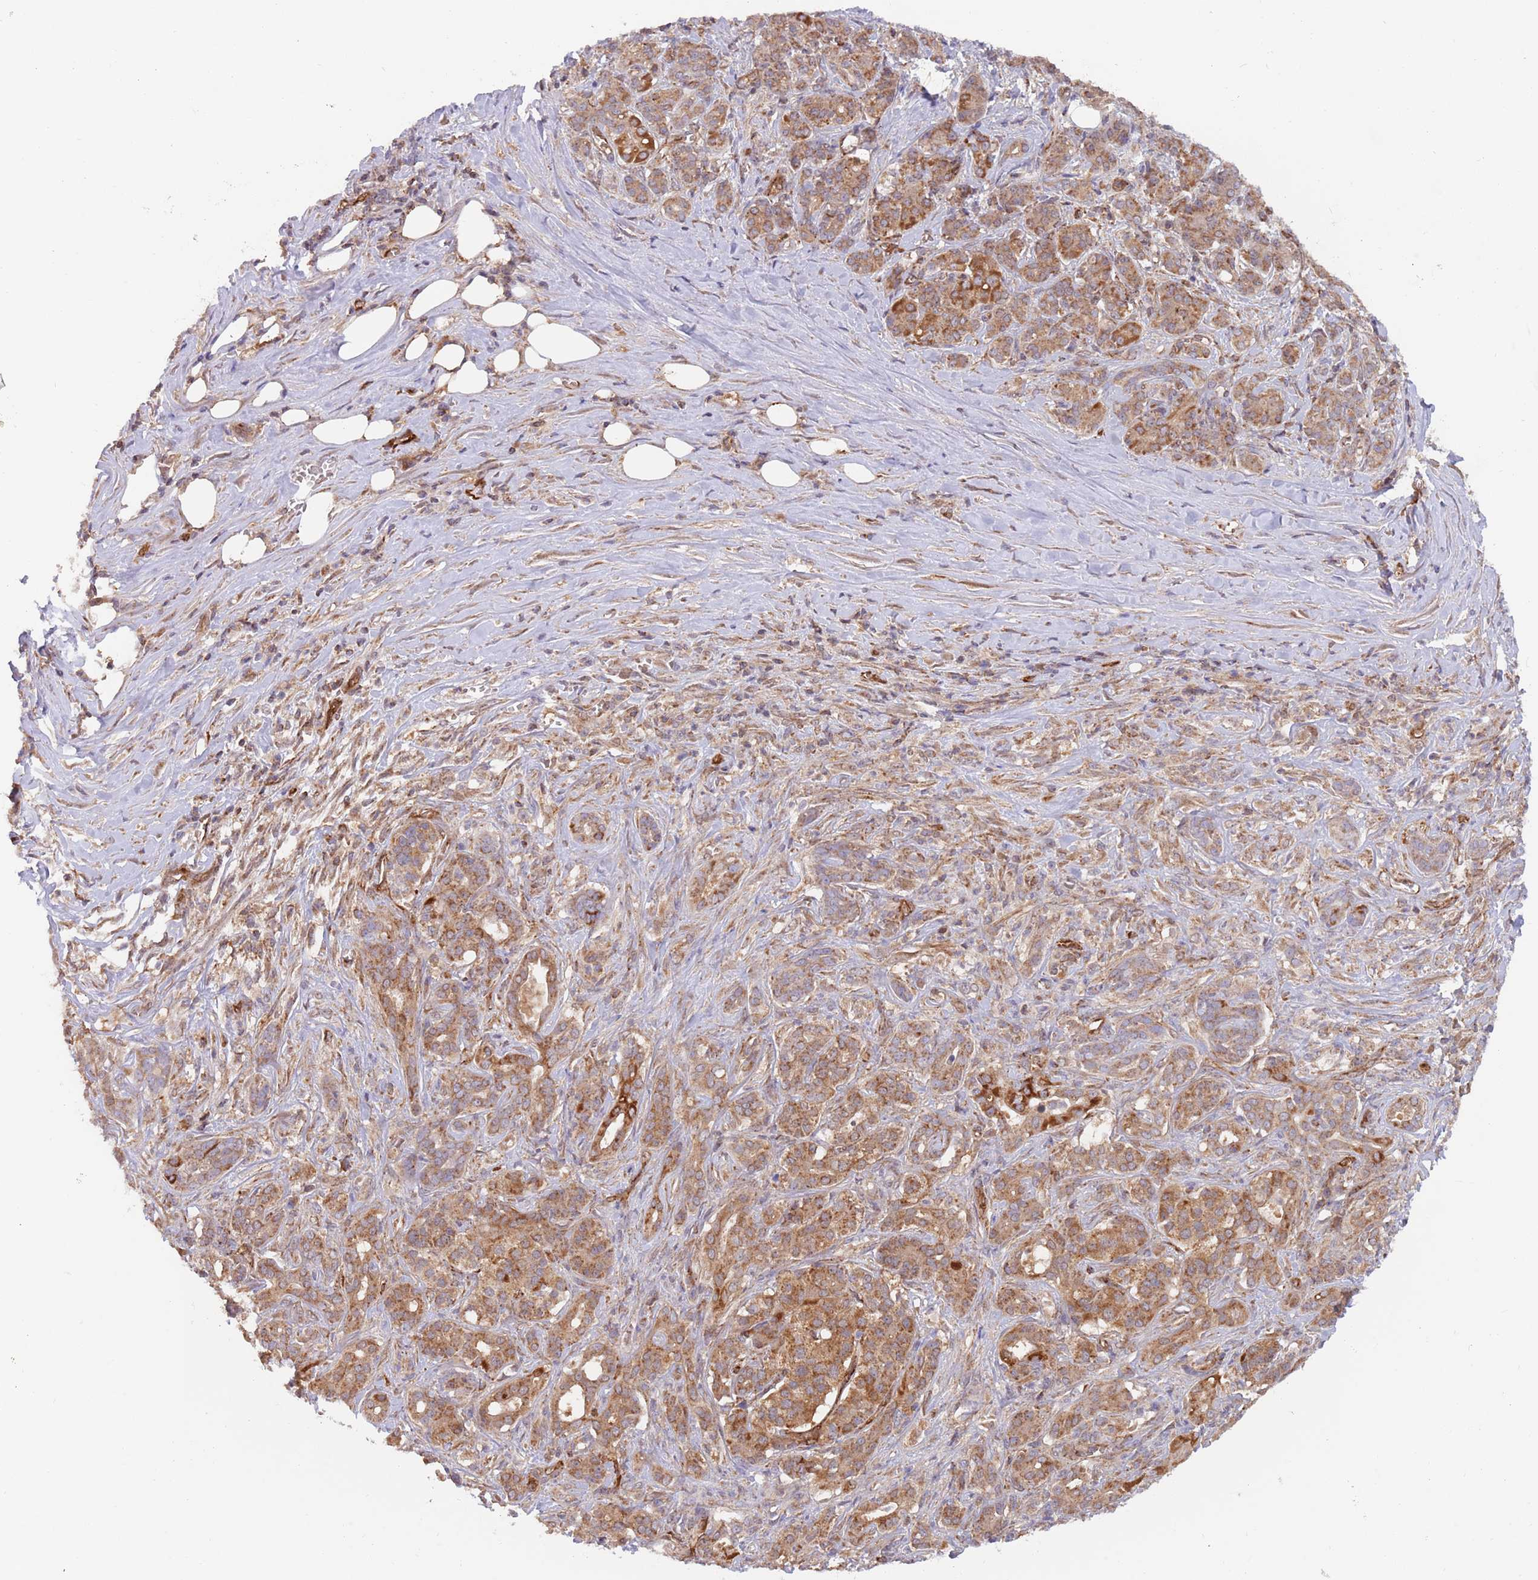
{"staining": {"intensity": "moderate", "quantity": ">75%", "location": "cytoplasmic/membranous"}, "tissue": "pancreatic cancer", "cell_type": "Tumor cells", "image_type": "cancer", "snomed": [{"axis": "morphology", "description": "Adenocarcinoma, NOS"}, {"axis": "topography", "description": "Pancreas"}], "caption": "IHC micrograph of pancreatic cancer (adenocarcinoma) stained for a protein (brown), which displays medium levels of moderate cytoplasmic/membranous expression in approximately >75% of tumor cells.", "gene": "GUK1", "patient": {"sex": "male", "age": 57}}